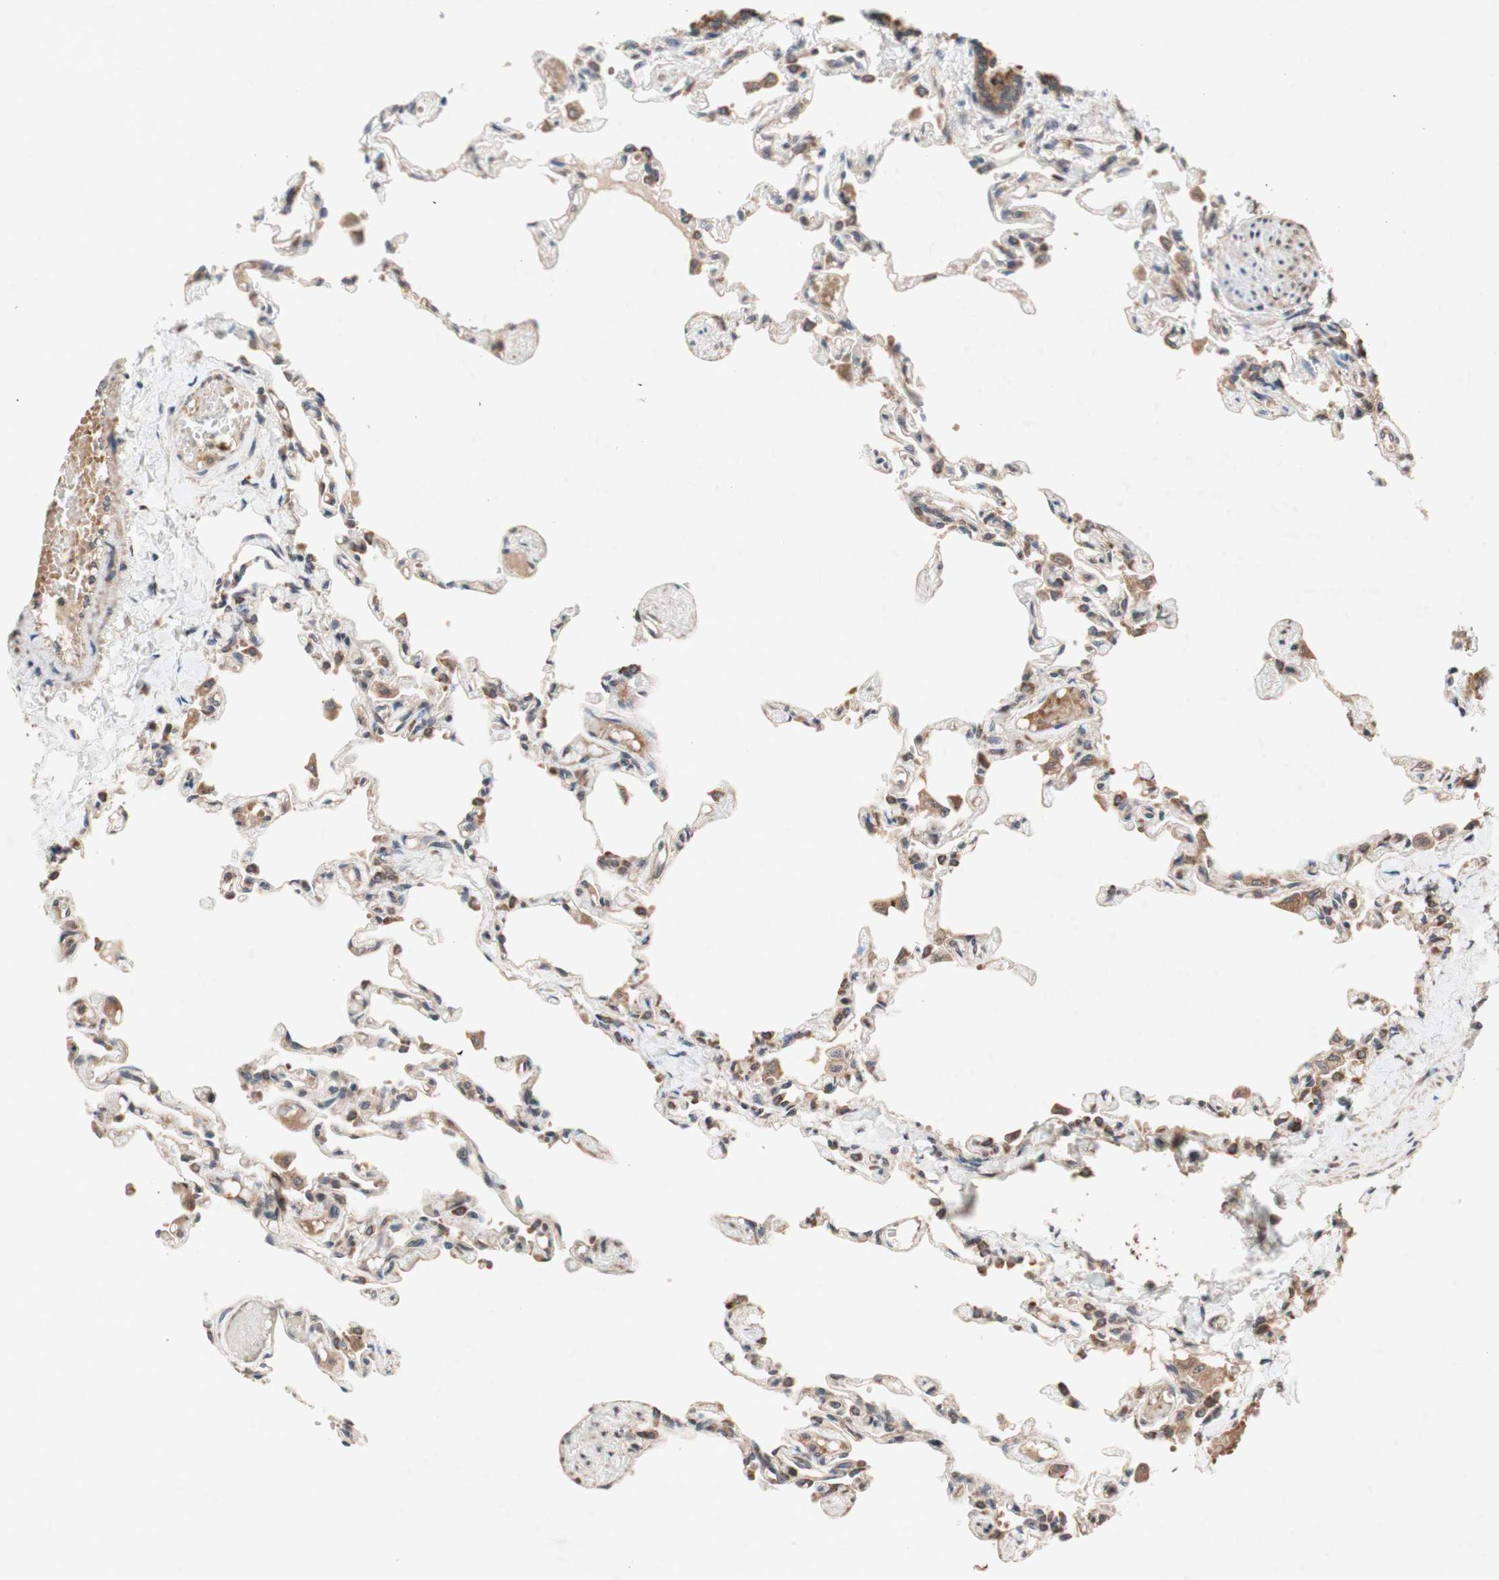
{"staining": {"intensity": "moderate", "quantity": "<25%", "location": "cytoplasmic/membranous"}, "tissue": "lung", "cell_type": "Alveolar cells", "image_type": "normal", "snomed": [{"axis": "morphology", "description": "Normal tissue, NOS"}, {"axis": "topography", "description": "Lung"}], "caption": "Human lung stained with a brown dye displays moderate cytoplasmic/membranous positive positivity in about <25% of alveolar cells.", "gene": "DDOST", "patient": {"sex": "male", "age": 21}}